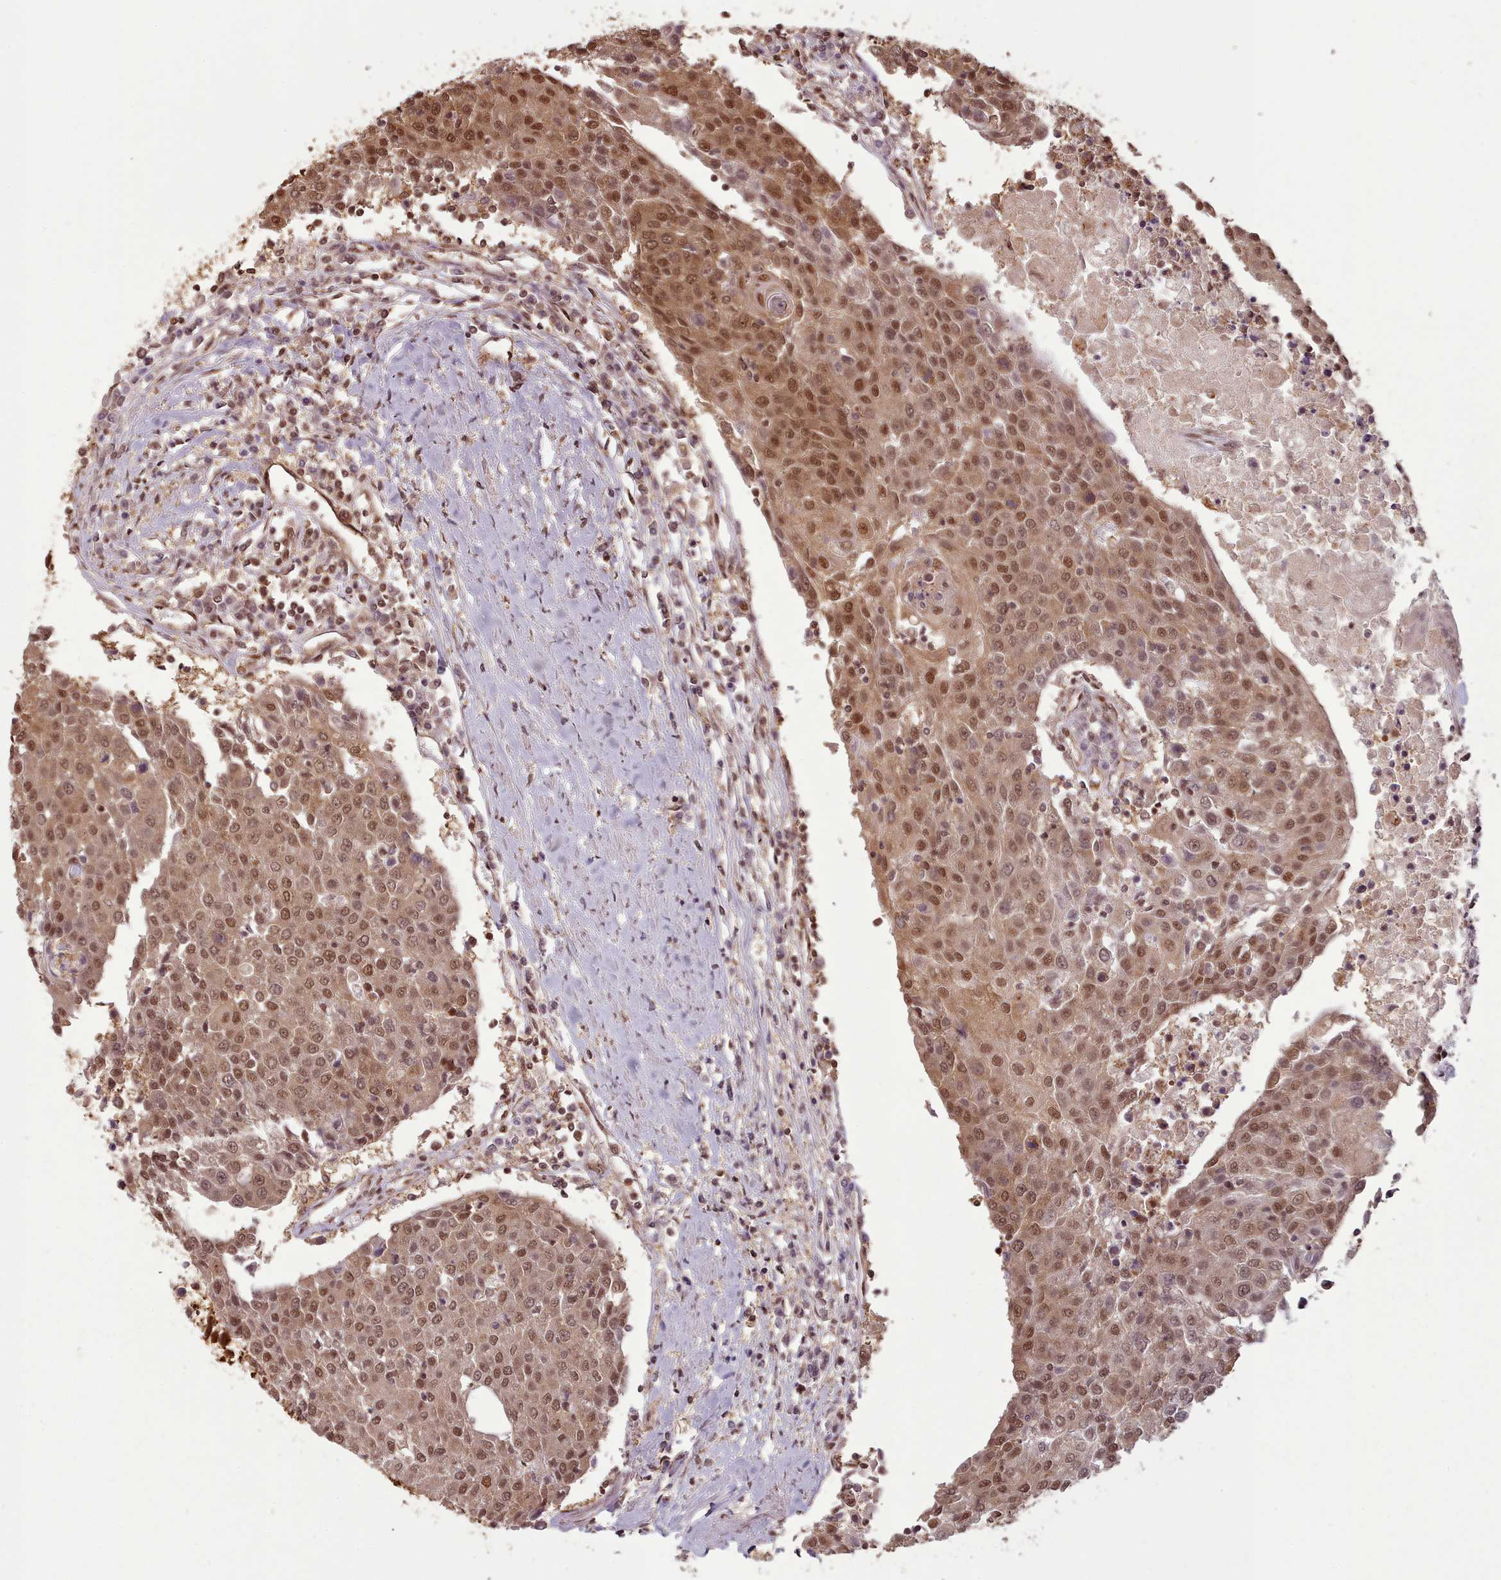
{"staining": {"intensity": "moderate", "quantity": ">75%", "location": "cytoplasmic/membranous,nuclear"}, "tissue": "urothelial cancer", "cell_type": "Tumor cells", "image_type": "cancer", "snomed": [{"axis": "morphology", "description": "Urothelial carcinoma, High grade"}, {"axis": "topography", "description": "Urinary bladder"}], "caption": "A medium amount of moderate cytoplasmic/membranous and nuclear positivity is identified in about >75% of tumor cells in urothelial cancer tissue.", "gene": "RPS27A", "patient": {"sex": "female", "age": 85}}